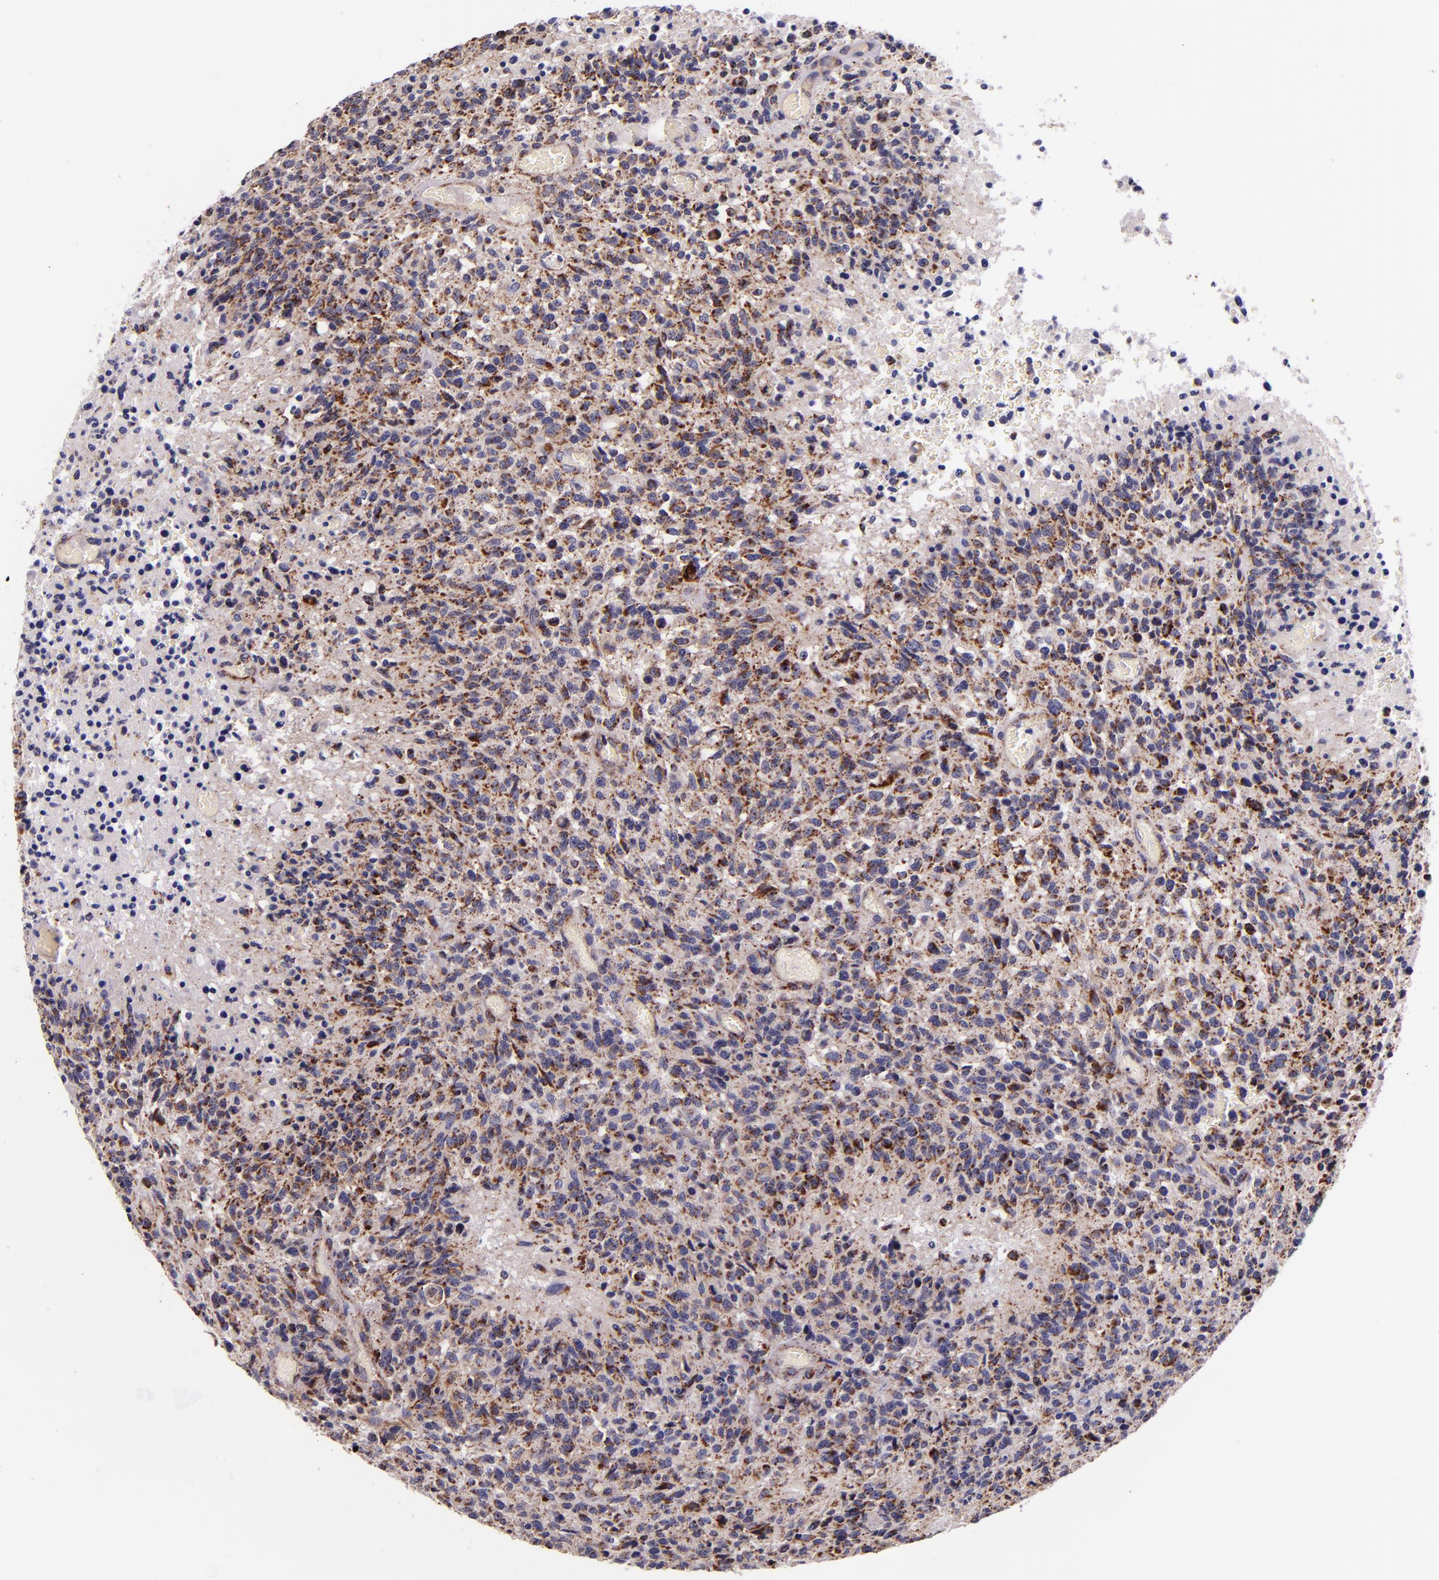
{"staining": {"intensity": "moderate", "quantity": "<25%", "location": "cytoplasmic/membranous"}, "tissue": "glioma", "cell_type": "Tumor cells", "image_type": "cancer", "snomed": [{"axis": "morphology", "description": "Glioma, malignant, High grade"}, {"axis": "topography", "description": "Brain"}], "caption": "About <25% of tumor cells in glioma display moderate cytoplasmic/membranous protein positivity as visualized by brown immunohistochemical staining.", "gene": "IDH3G", "patient": {"sex": "male", "age": 36}}